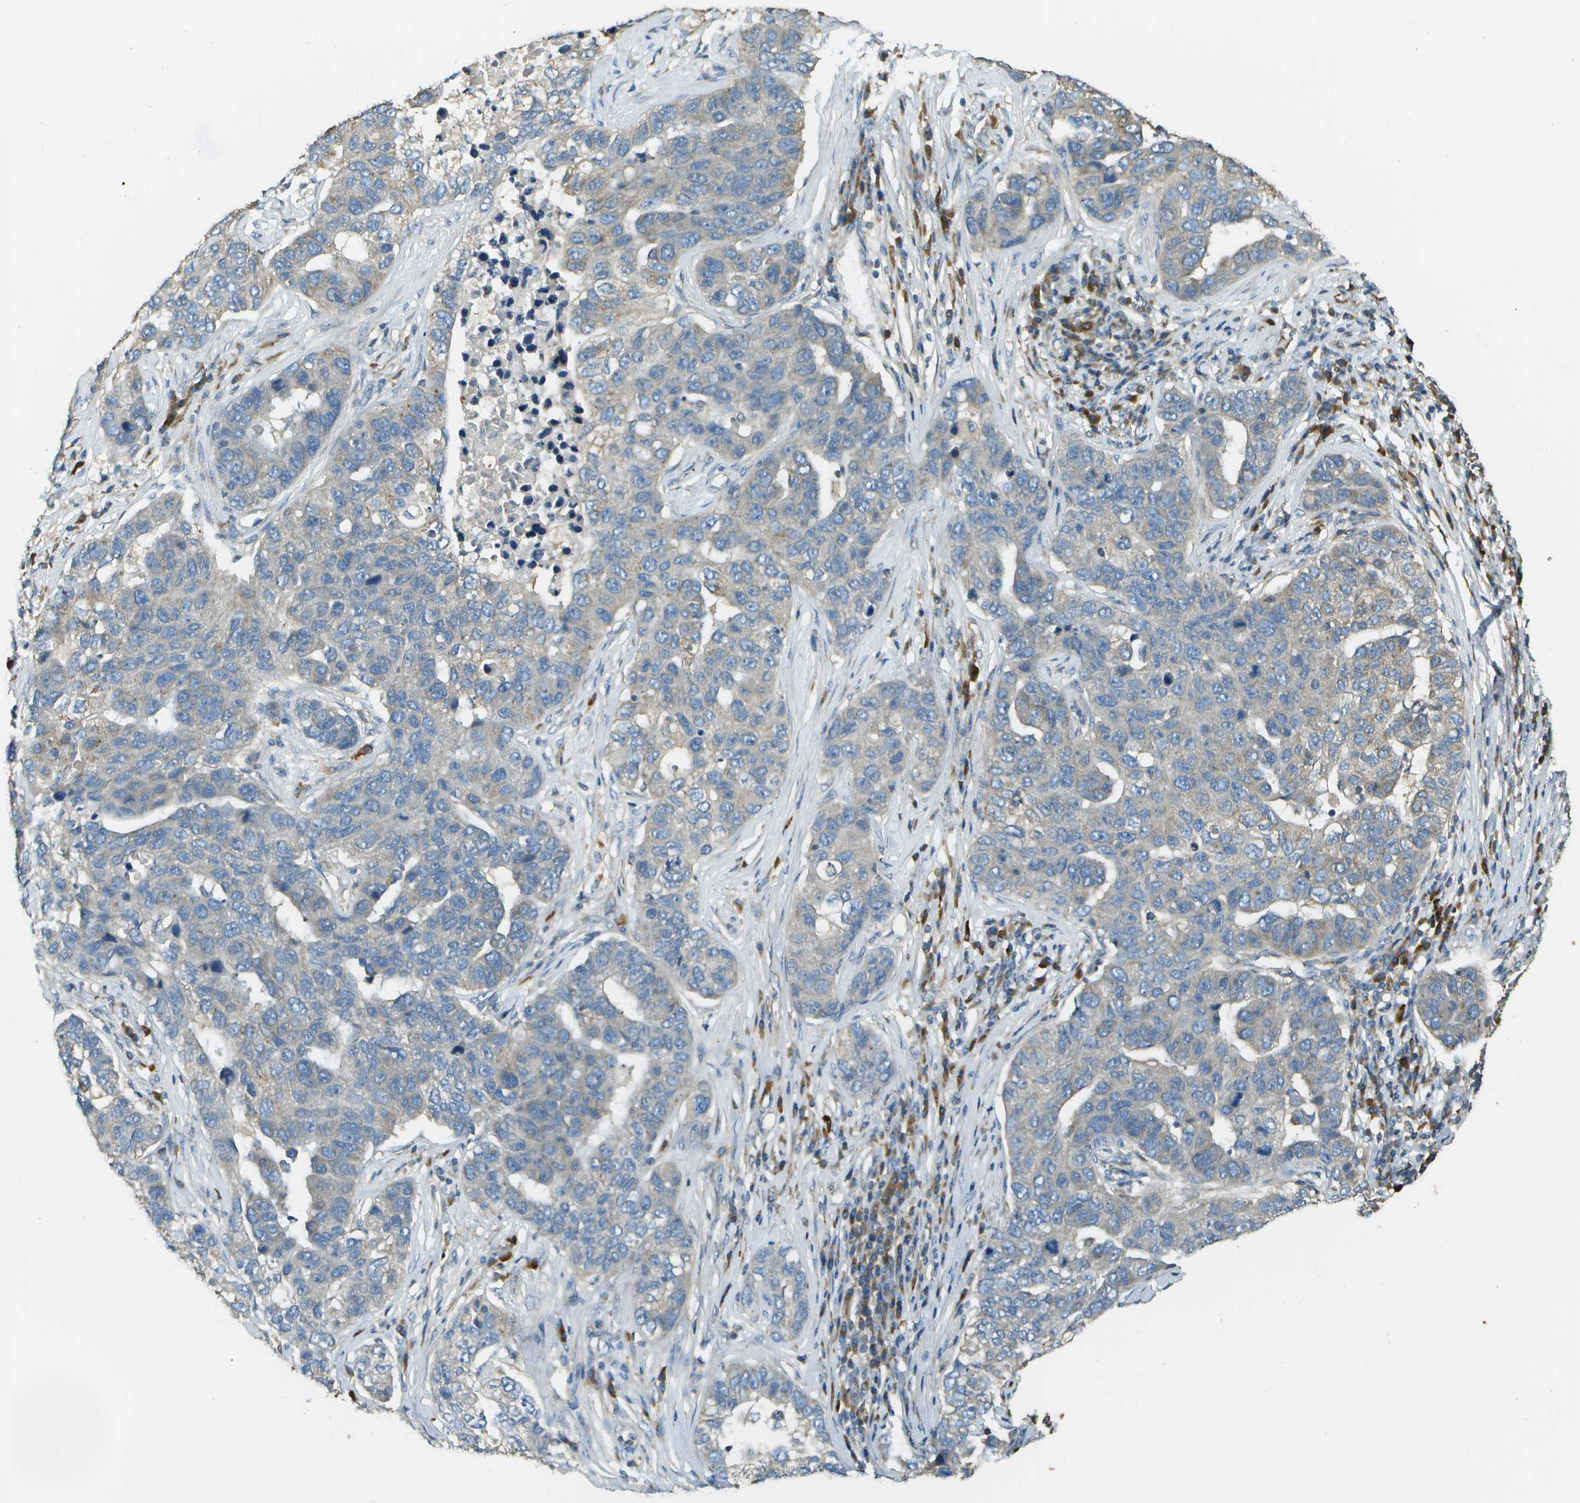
{"staining": {"intensity": "negative", "quantity": "none", "location": "none"}, "tissue": "pancreatic cancer", "cell_type": "Tumor cells", "image_type": "cancer", "snomed": [{"axis": "morphology", "description": "Adenocarcinoma, NOS"}, {"axis": "topography", "description": "Pancreas"}], "caption": "Protein analysis of pancreatic cancer exhibits no significant expression in tumor cells.", "gene": "DNAJB11", "patient": {"sex": "female", "age": 61}}